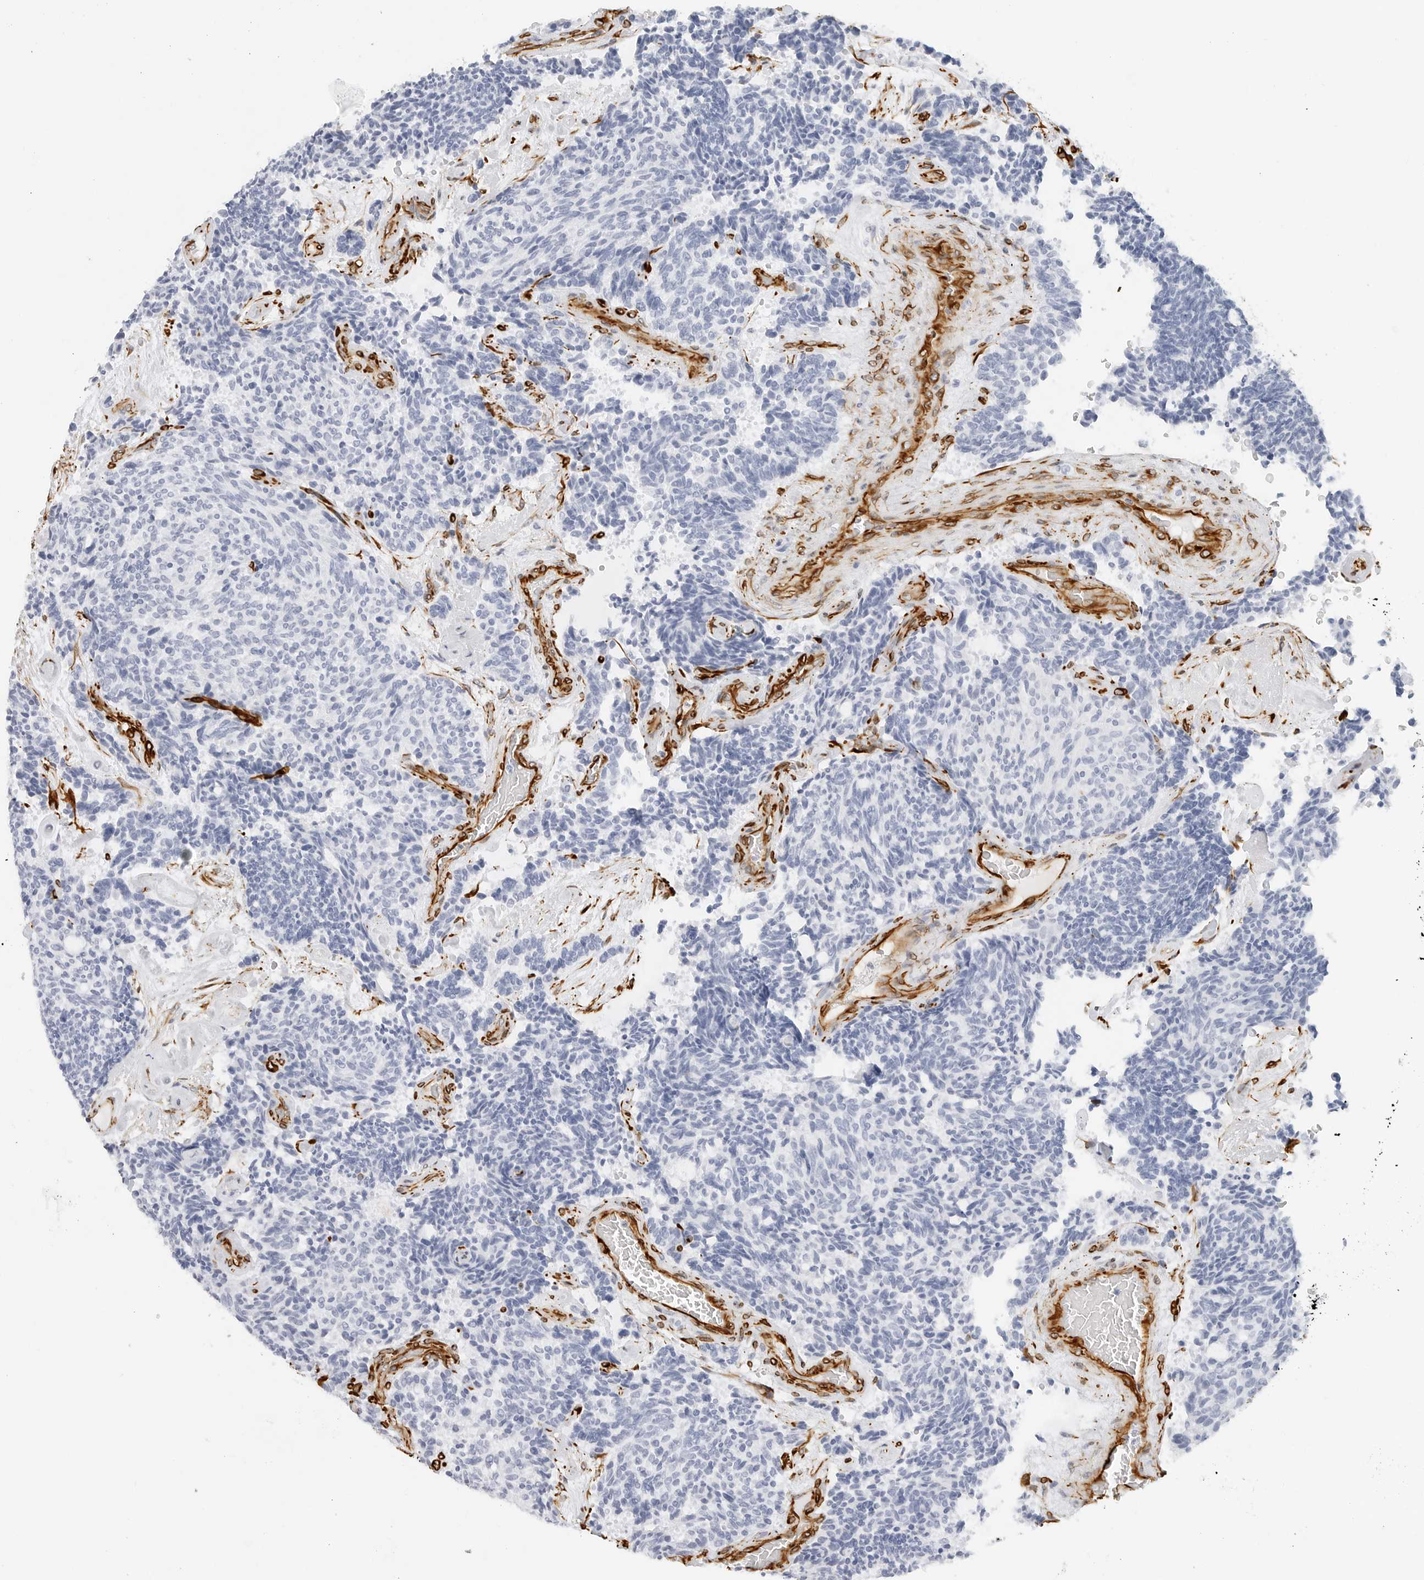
{"staining": {"intensity": "negative", "quantity": "none", "location": "none"}, "tissue": "carcinoid", "cell_type": "Tumor cells", "image_type": "cancer", "snomed": [{"axis": "morphology", "description": "Carcinoid, malignant, NOS"}, {"axis": "topography", "description": "Pancreas"}], "caption": "Immunohistochemistry (IHC) of human malignant carcinoid demonstrates no positivity in tumor cells.", "gene": "NES", "patient": {"sex": "female", "age": 54}}